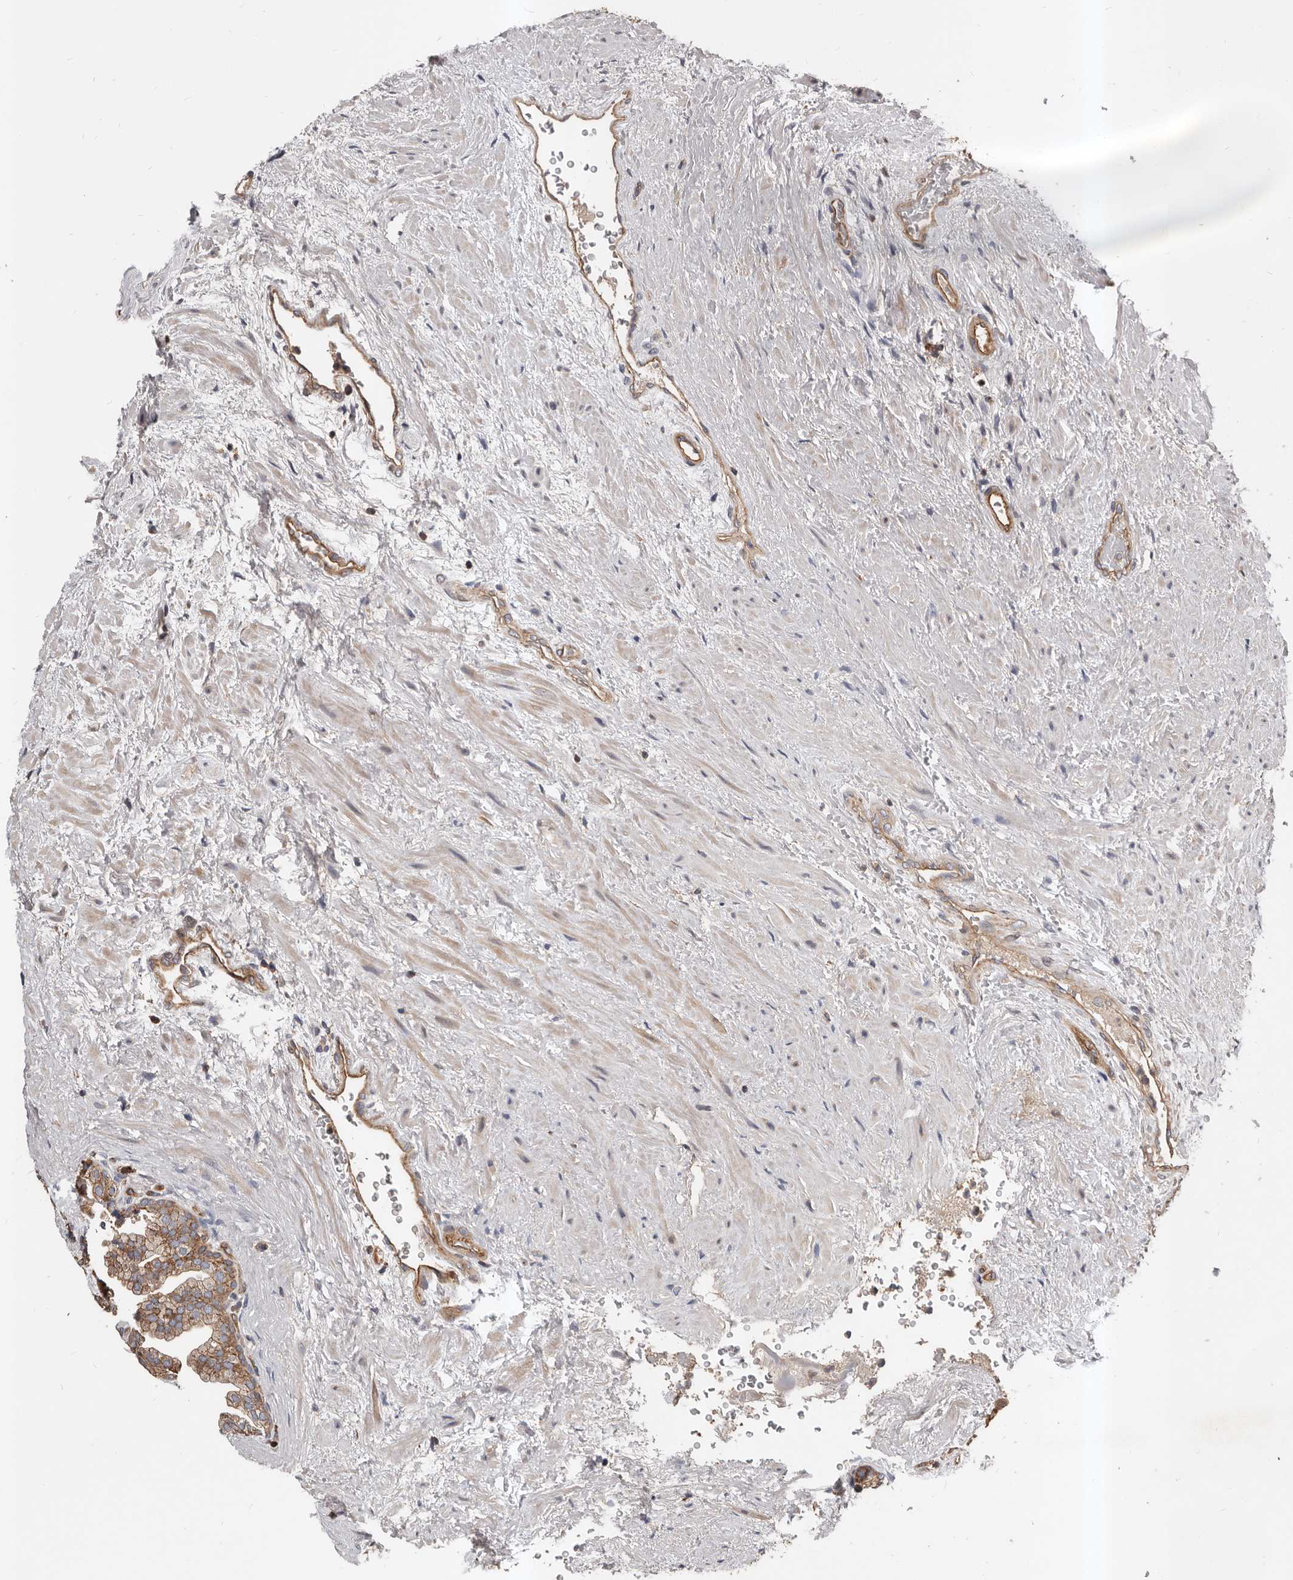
{"staining": {"intensity": "moderate", "quantity": ">75%", "location": "cytoplasmic/membranous"}, "tissue": "prostate", "cell_type": "Glandular cells", "image_type": "normal", "snomed": [{"axis": "morphology", "description": "Normal tissue, NOS"}, {"axis": "topography", "description": "Prostate"}], "caption": "Brown immunohistochemical staining in normal prostate demonstrates moderate cytoplasmic/membranous staining in about >75% of glandular cells. (Brightfield microscopy of DAB IHC at high magnification).", "gene": "PNRC2", "patient": {"sex": "male", "age": 48}}